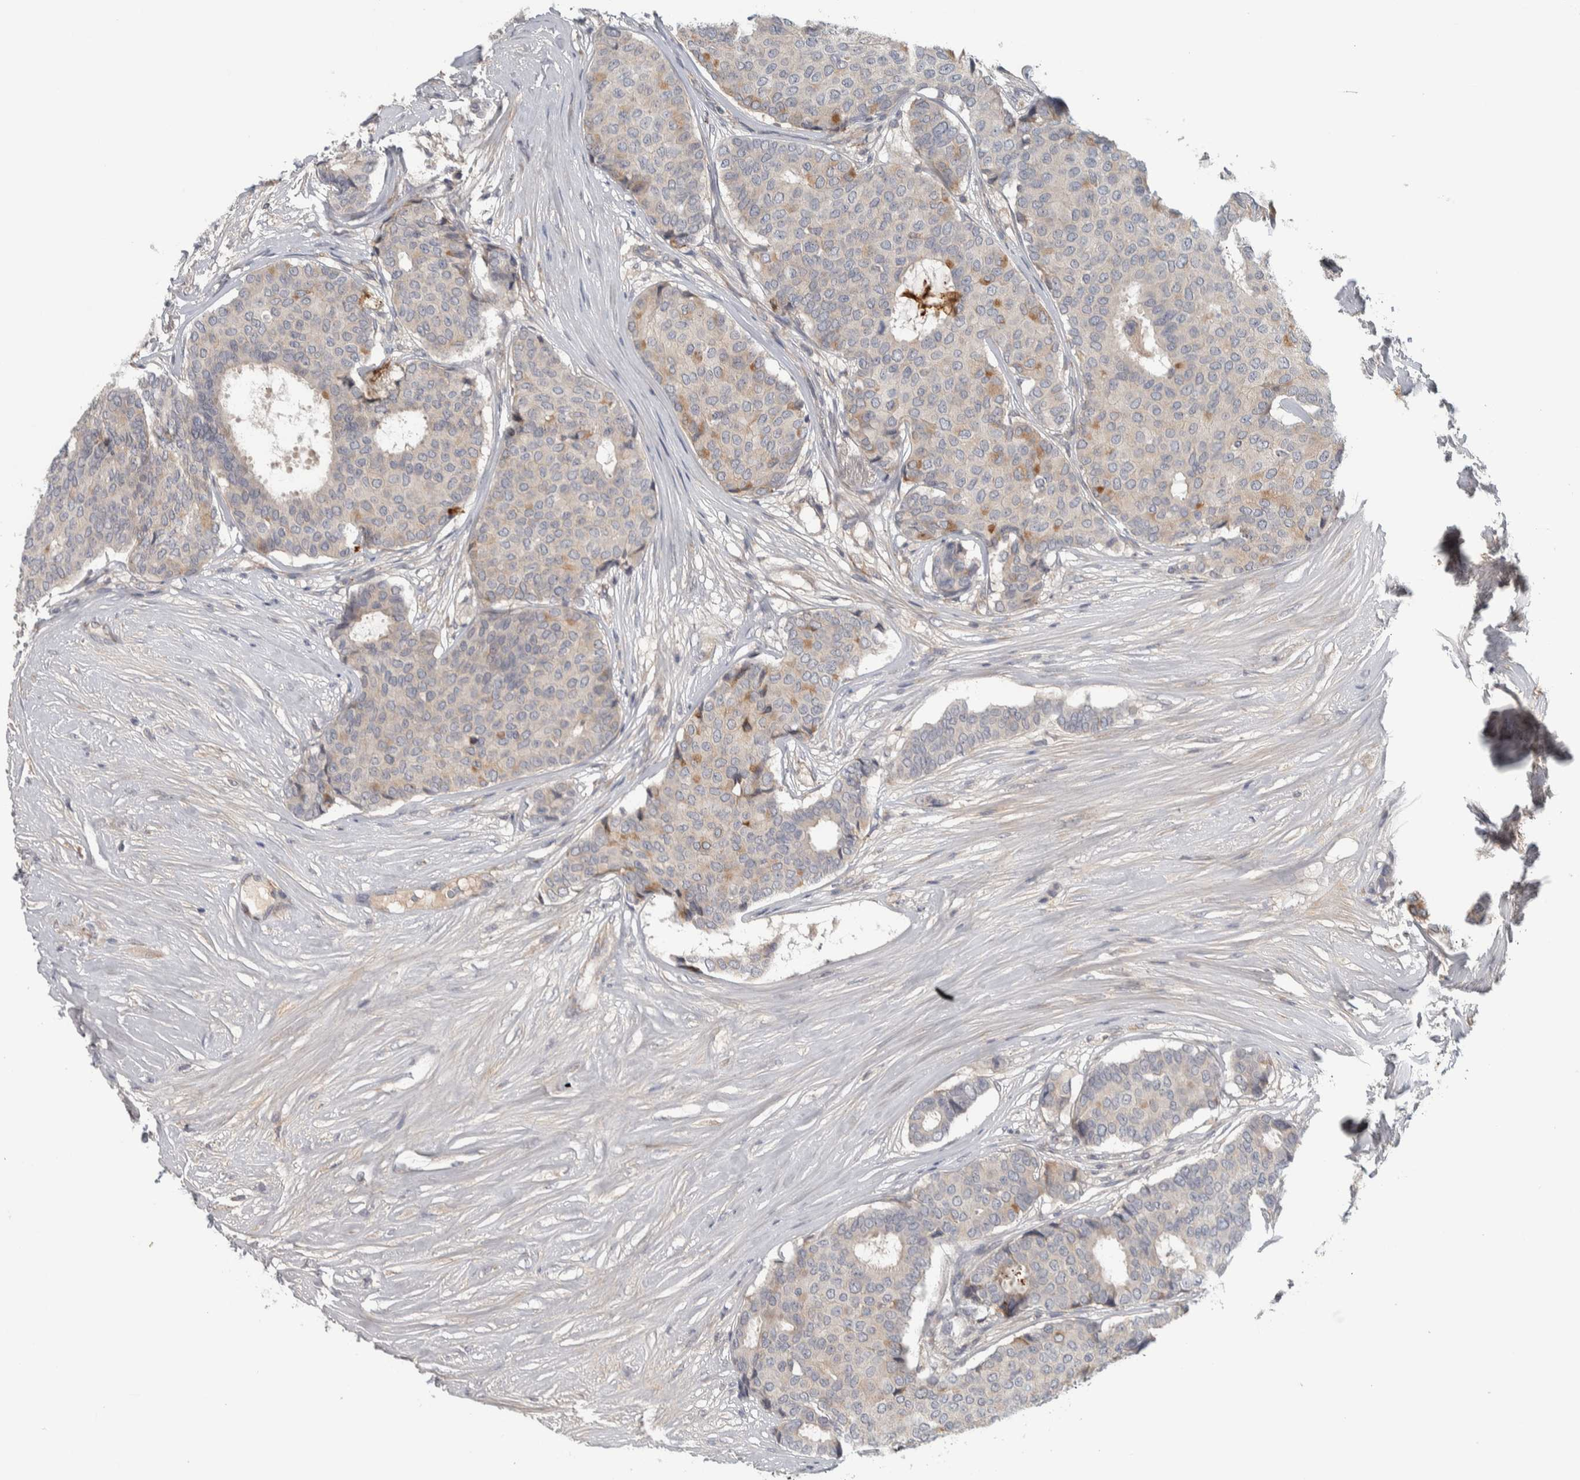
{"staining": {"intensity": "moderate", "quantity": "<25%", "location": "cytoplasmic/membranous"}, "tissue": "breast cancer", "cell_type": "Tumor cells", "image_type": "cancer", "snomed": [{"axis": "morphology", "description": "Duct carcinoma"}, {"axis": "topography", "description": "Breast"}], "caption": "High-power microscopy captured an IHC micrograph of breast cancer (infiltrating ductal carcinoma), revealing moderate cytoplasmic/membranous positivity in approximately <25% of tumor cells.", "gene": "ADPRM", "patient": {"sex": "female", "age": 75}}